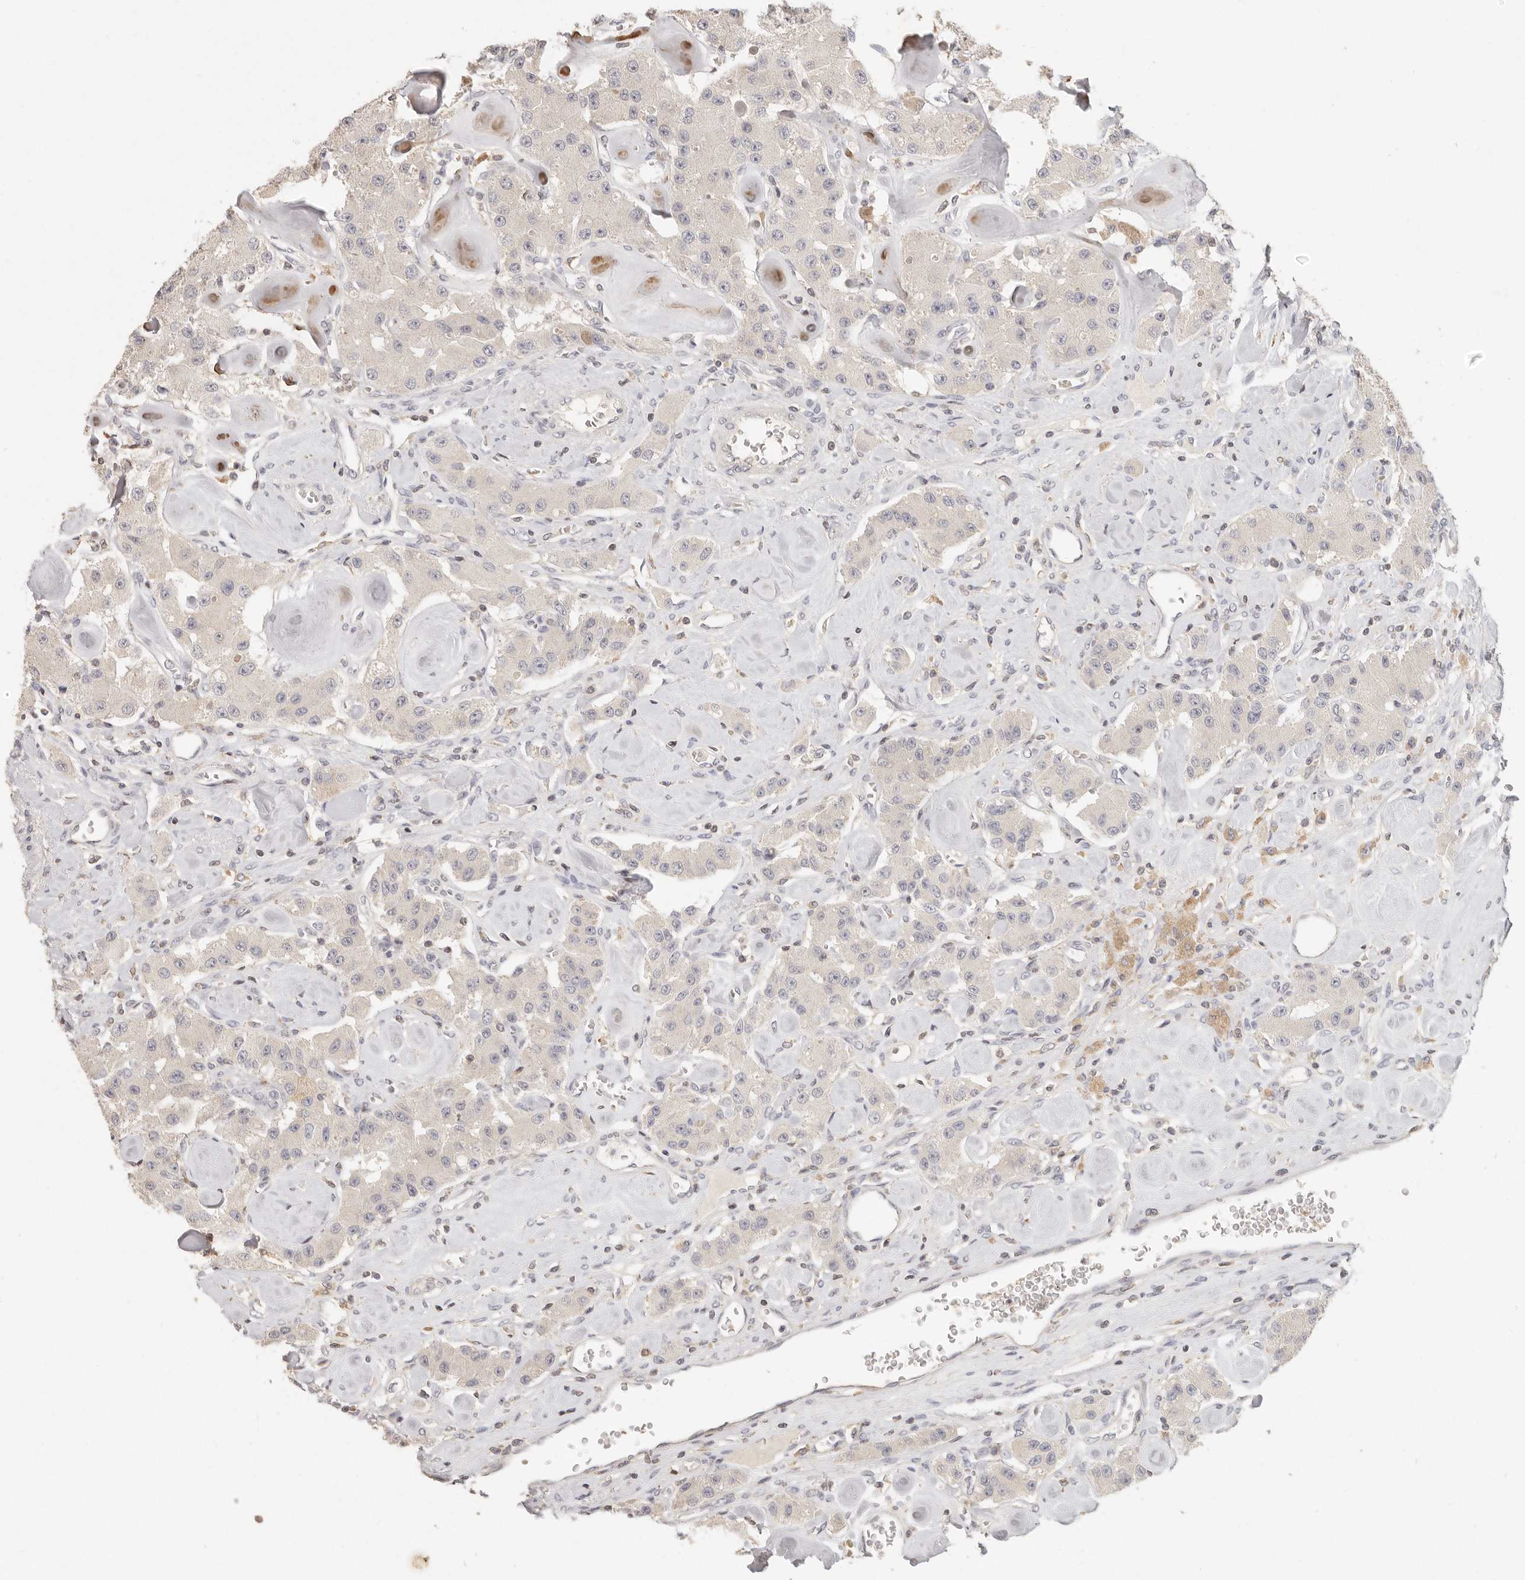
{"staining": {"intensity": "negative", "quantity": "none", "location": "none"}, "tissue": "carcinoid", "cell_type": "Tumor cells", "image_type": "cancer", "snomed": [{"axis": "morphology", "description": "Carcinoid, malignant, NOS"}, {"axis": "topography", "description": "Pancreas"}], "caption": "The IHC micrograph has no significant expression in tumor cells of carcinoid tissue.", "gene": "CSK", "patient": {"sex": "male", "age": 41}}